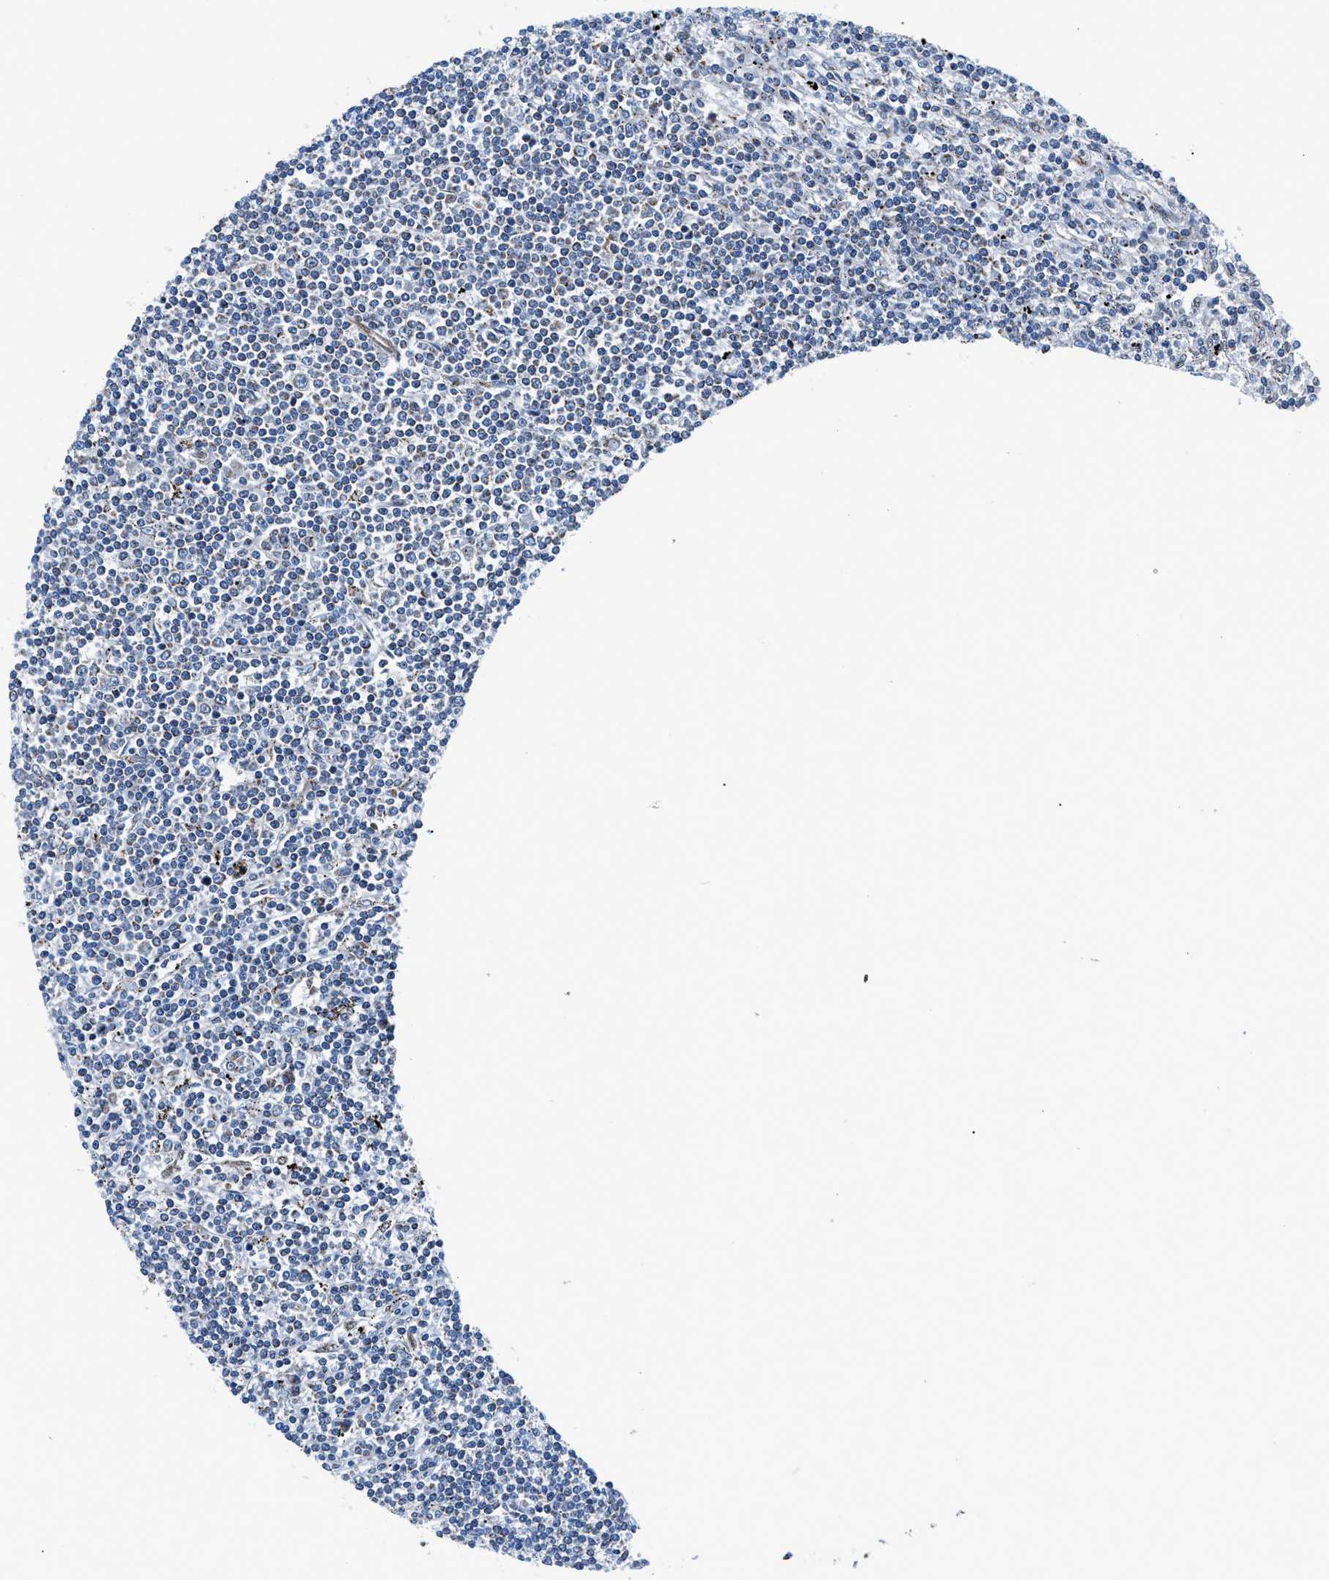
{"staining": {"intensity": "negative", "quantity": "none", "location": "none"}, "tissue": "lymphoma", "cell_type": "Tumor cells", "image_type": "cancer", "snomed": [{"axis": "morphology", "description": "Malignant lymphoma, non-Hodgkin's type, Low grade"}, {"axis": "topography", "description": "Spleen"}], "caption": "Low-grade malignant lymphoma, non-Hodgkin's type was stained to show a protein in brown. There is no significant positivity in tumor cells.", "gene": "LMO2", "patient": {"sex": "male", "age": 76}}